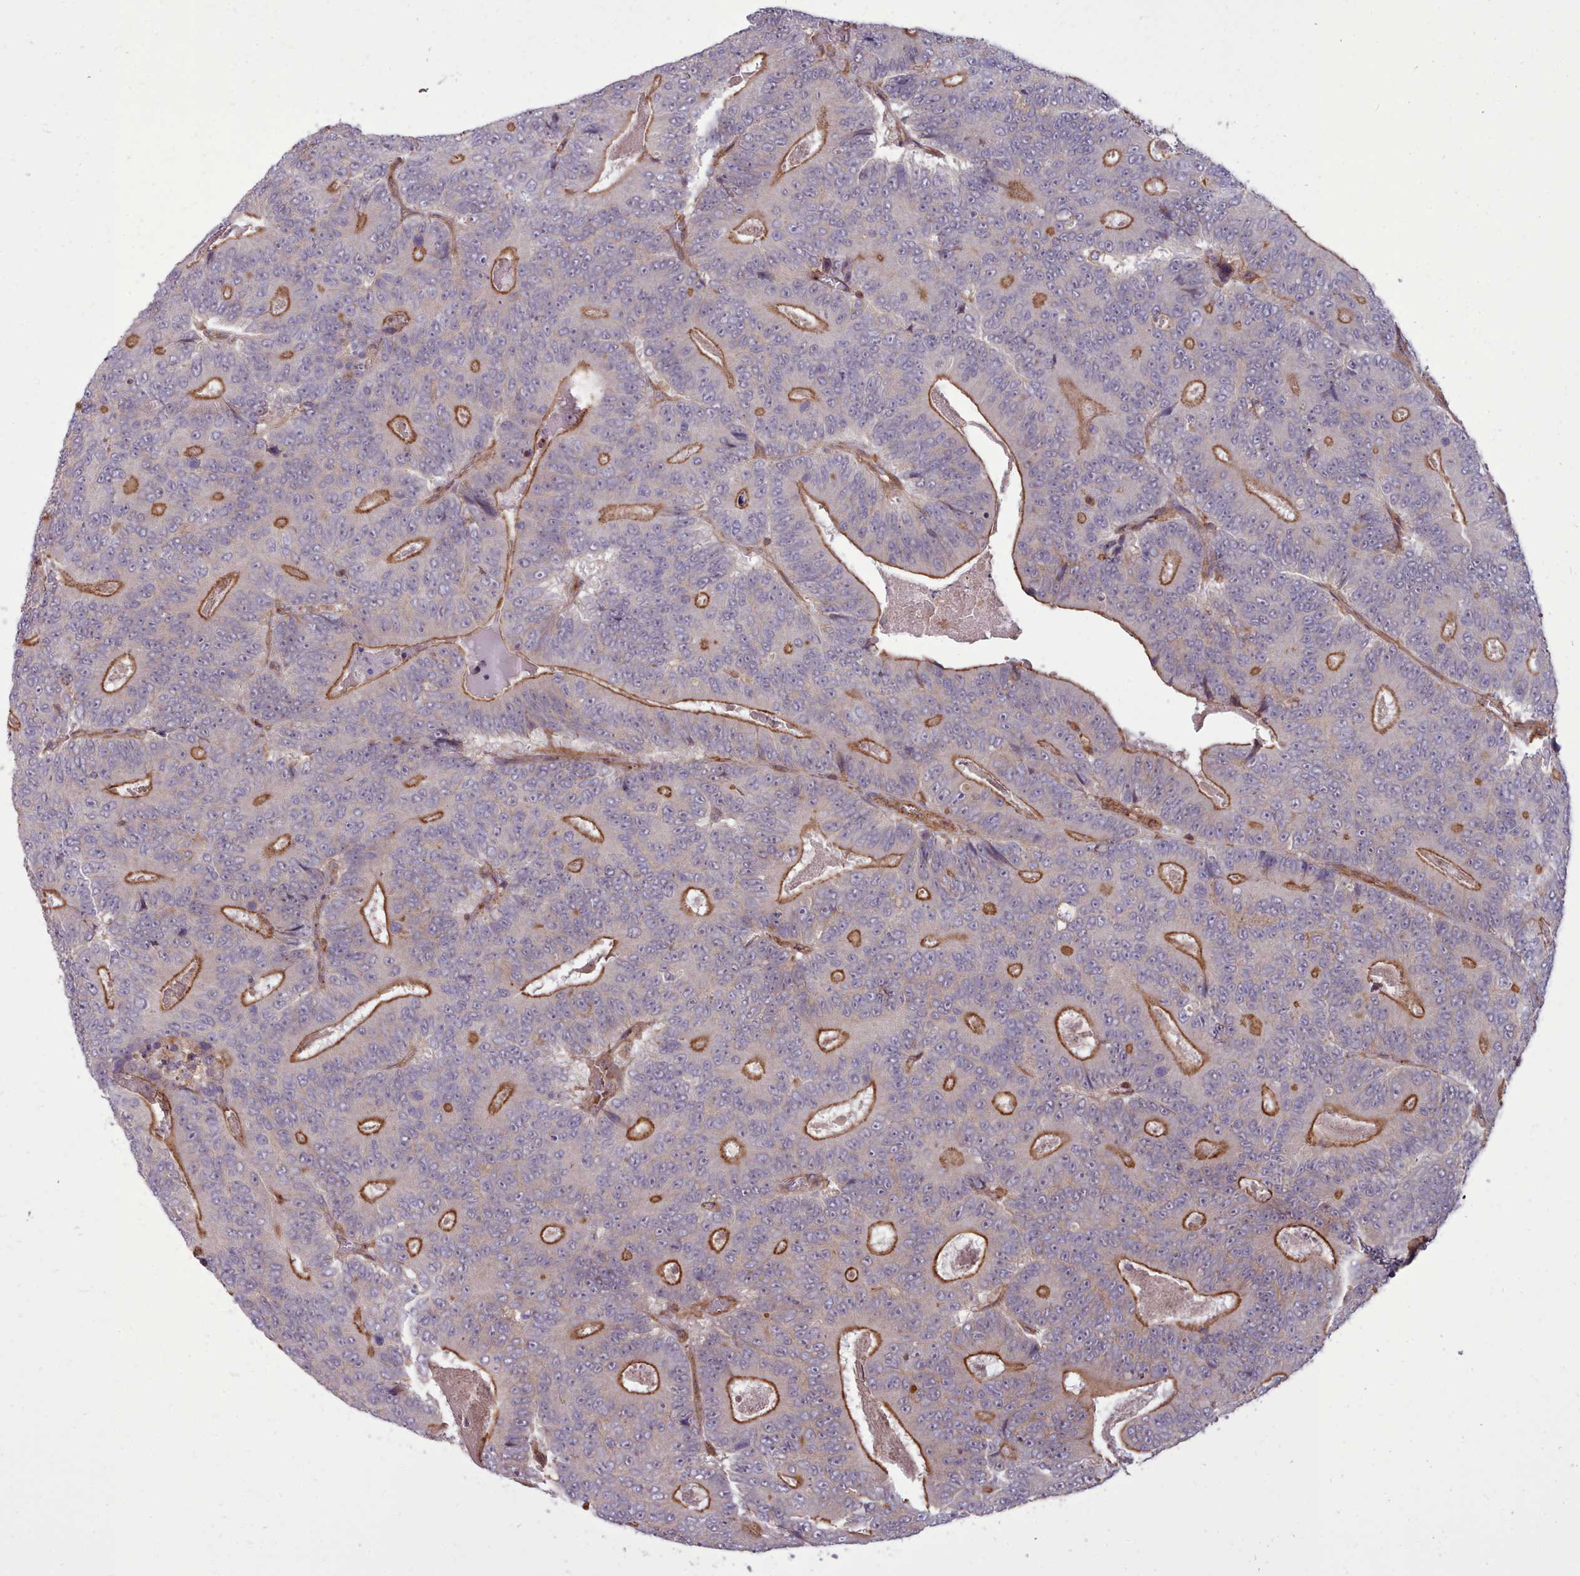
{"staining": {"intensity": "moderate", "quantity": "25%-75%", "location": "cytoplasmic/membranous"}, "tissue": "colorectal cancer", "cell_type": "Tumor cells", "image_type": "cancer", "snomed": [{"axis": "morphology", "description": "Adenocarcinoma, NOS"}, {"axis": "topography", "description": "Colon"}], "caption": "DAB immunohistochemical staining of human colorectal cancer (adenocarcinoma) reveals moderate cytoplasmic/membranous protein staining in approximately 25%-75% of tumor cells. Nuclei are stained in blue.", "gene": "STUB1", "patient": {"sex": "male", "age": 83}}